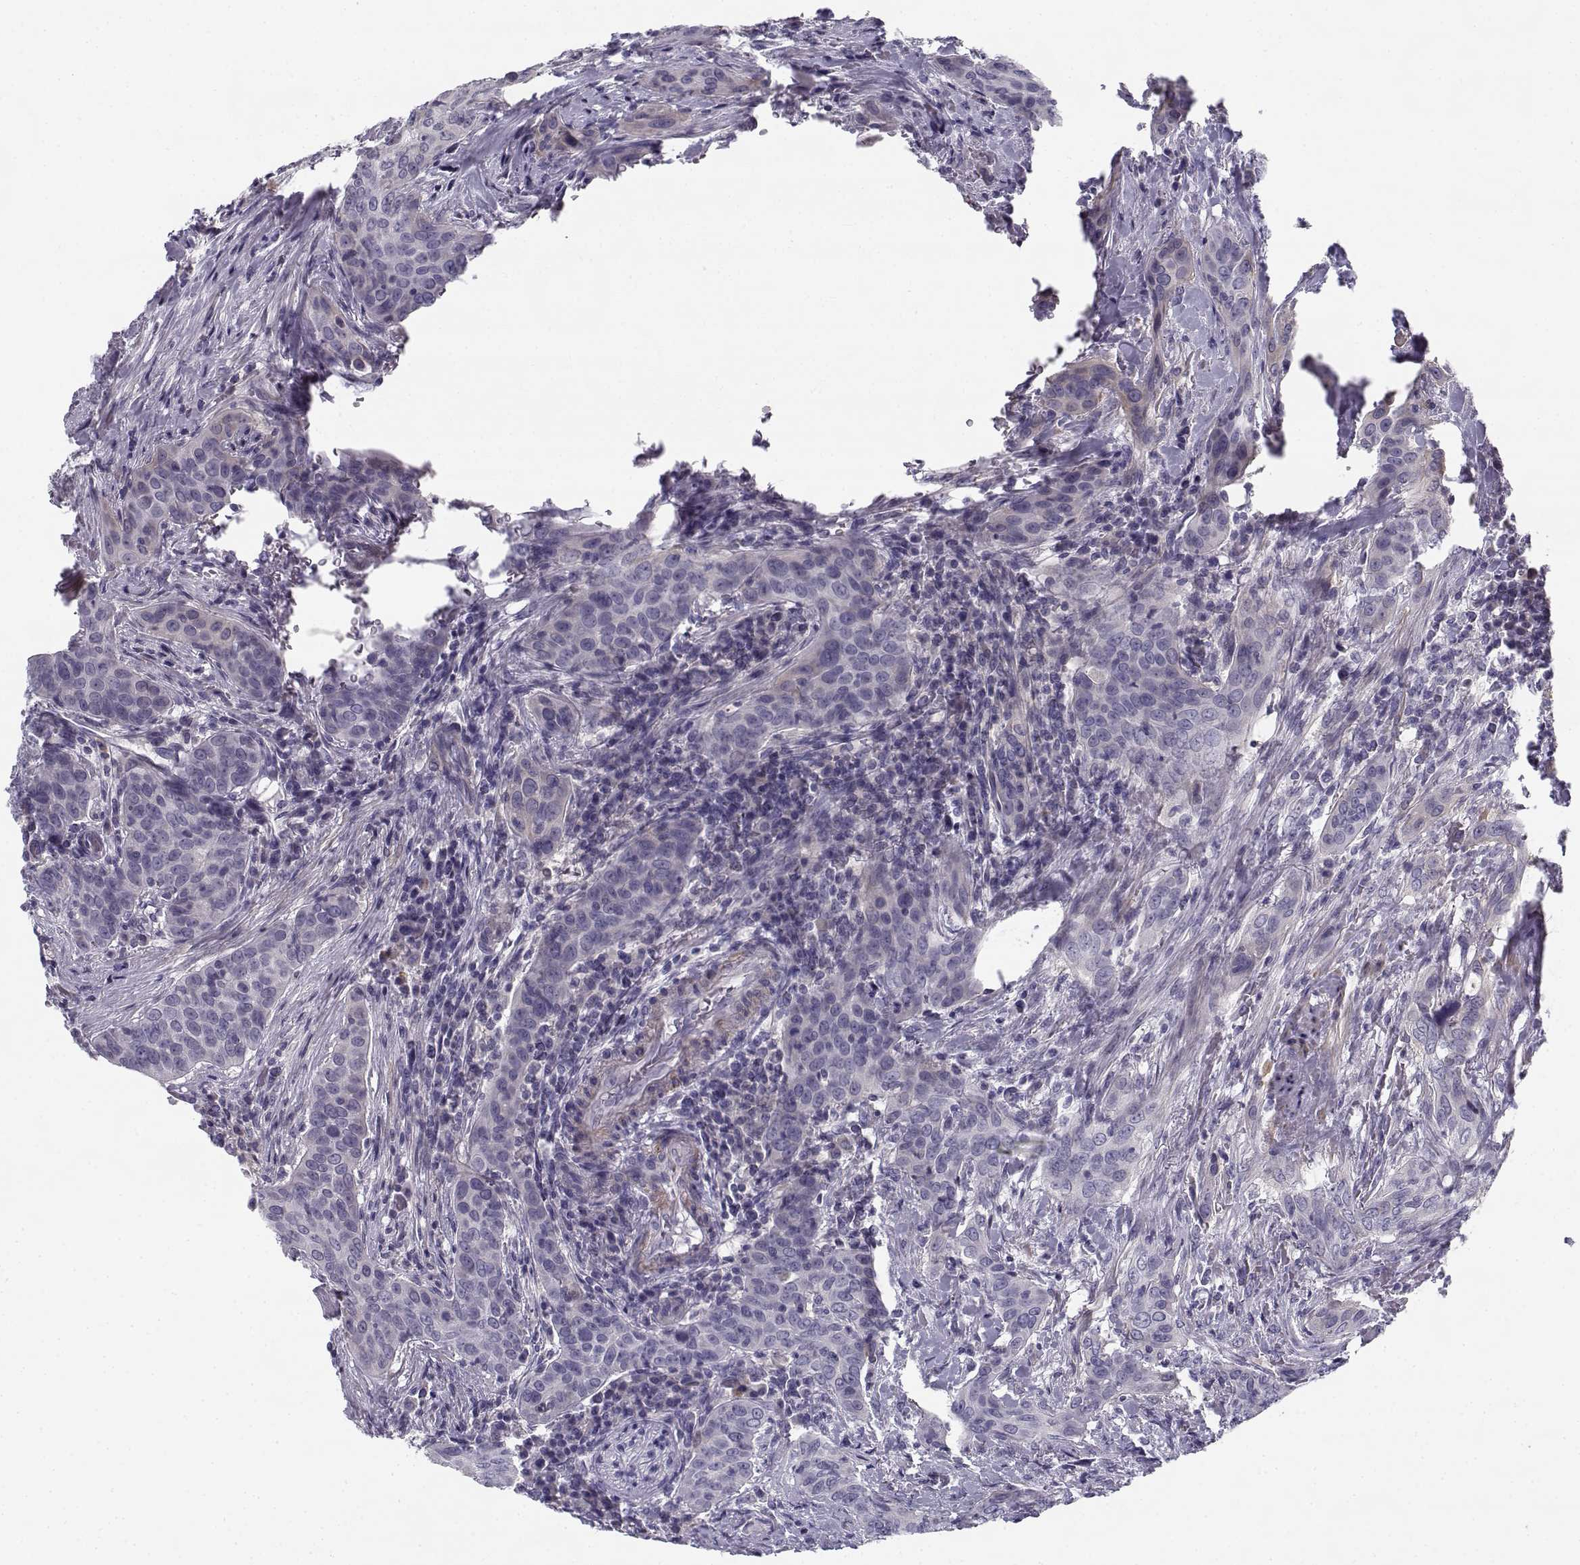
{"staining": {"intensity": "negative", "quantity": "none", "location": "none"}, "tissue": "urothelial cancer", "cell_type": "Tumor cells", "image_type": "cancer", "snomed": [{"axis": "morphology", "description": "Urothelial carcinoma, High grade"}, {"axis": "topography", "description": "Urinary bladder"}], "caption": "Immunohistochemistry (IHC) of human high-grade urothelial carcinoma exhibits no positivity in tumor cells.", "gene": "CREB3L3", "patient": {"sex": "male", "age": 82}}